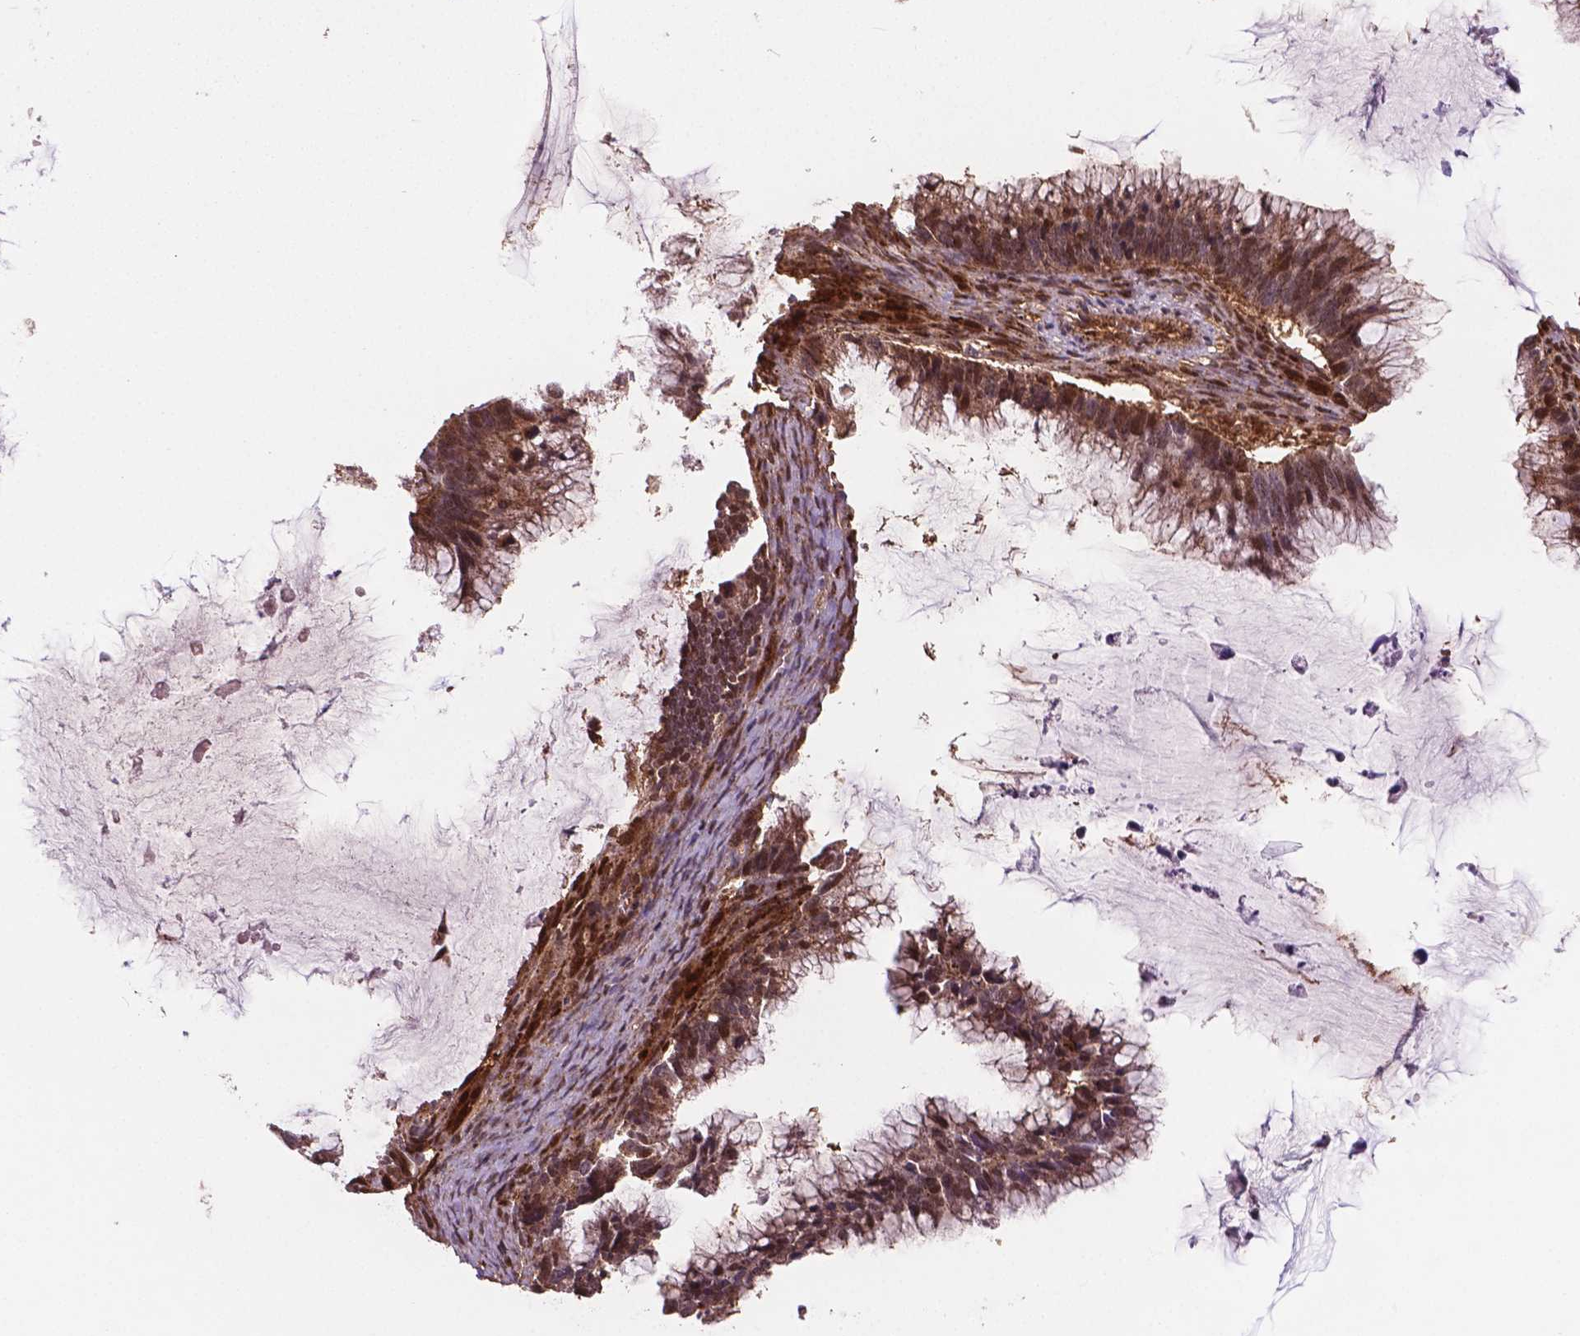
{"staining": {"intensity": "moderate", "quantity": ">75%", "location": "cytoplasmic/membranous,nuclear"}, "tissue": "ovarian cancer", "cell_type": "Tumor cells", "image_type": "cancer", "snomed": [{"axis": "morphology", "description": "Cystadenocarcinoma, mucinous, NOS"}, {"axis": "topography", "description": "Ovary"}], "caption": "Immunohistochemistry of human ovarian cancer shows medium levels of moderate cytoplasmic/membranous and nuclear expression in approximately >75% of tumor cells. The staining was performed using DAB to visualize the protein expression in brown, while the nuclei were stained in blue with hematoxylin (Magnification: 20x).", "gene": "PLIN3", "patient": {"sex": "female", "age": 38}}